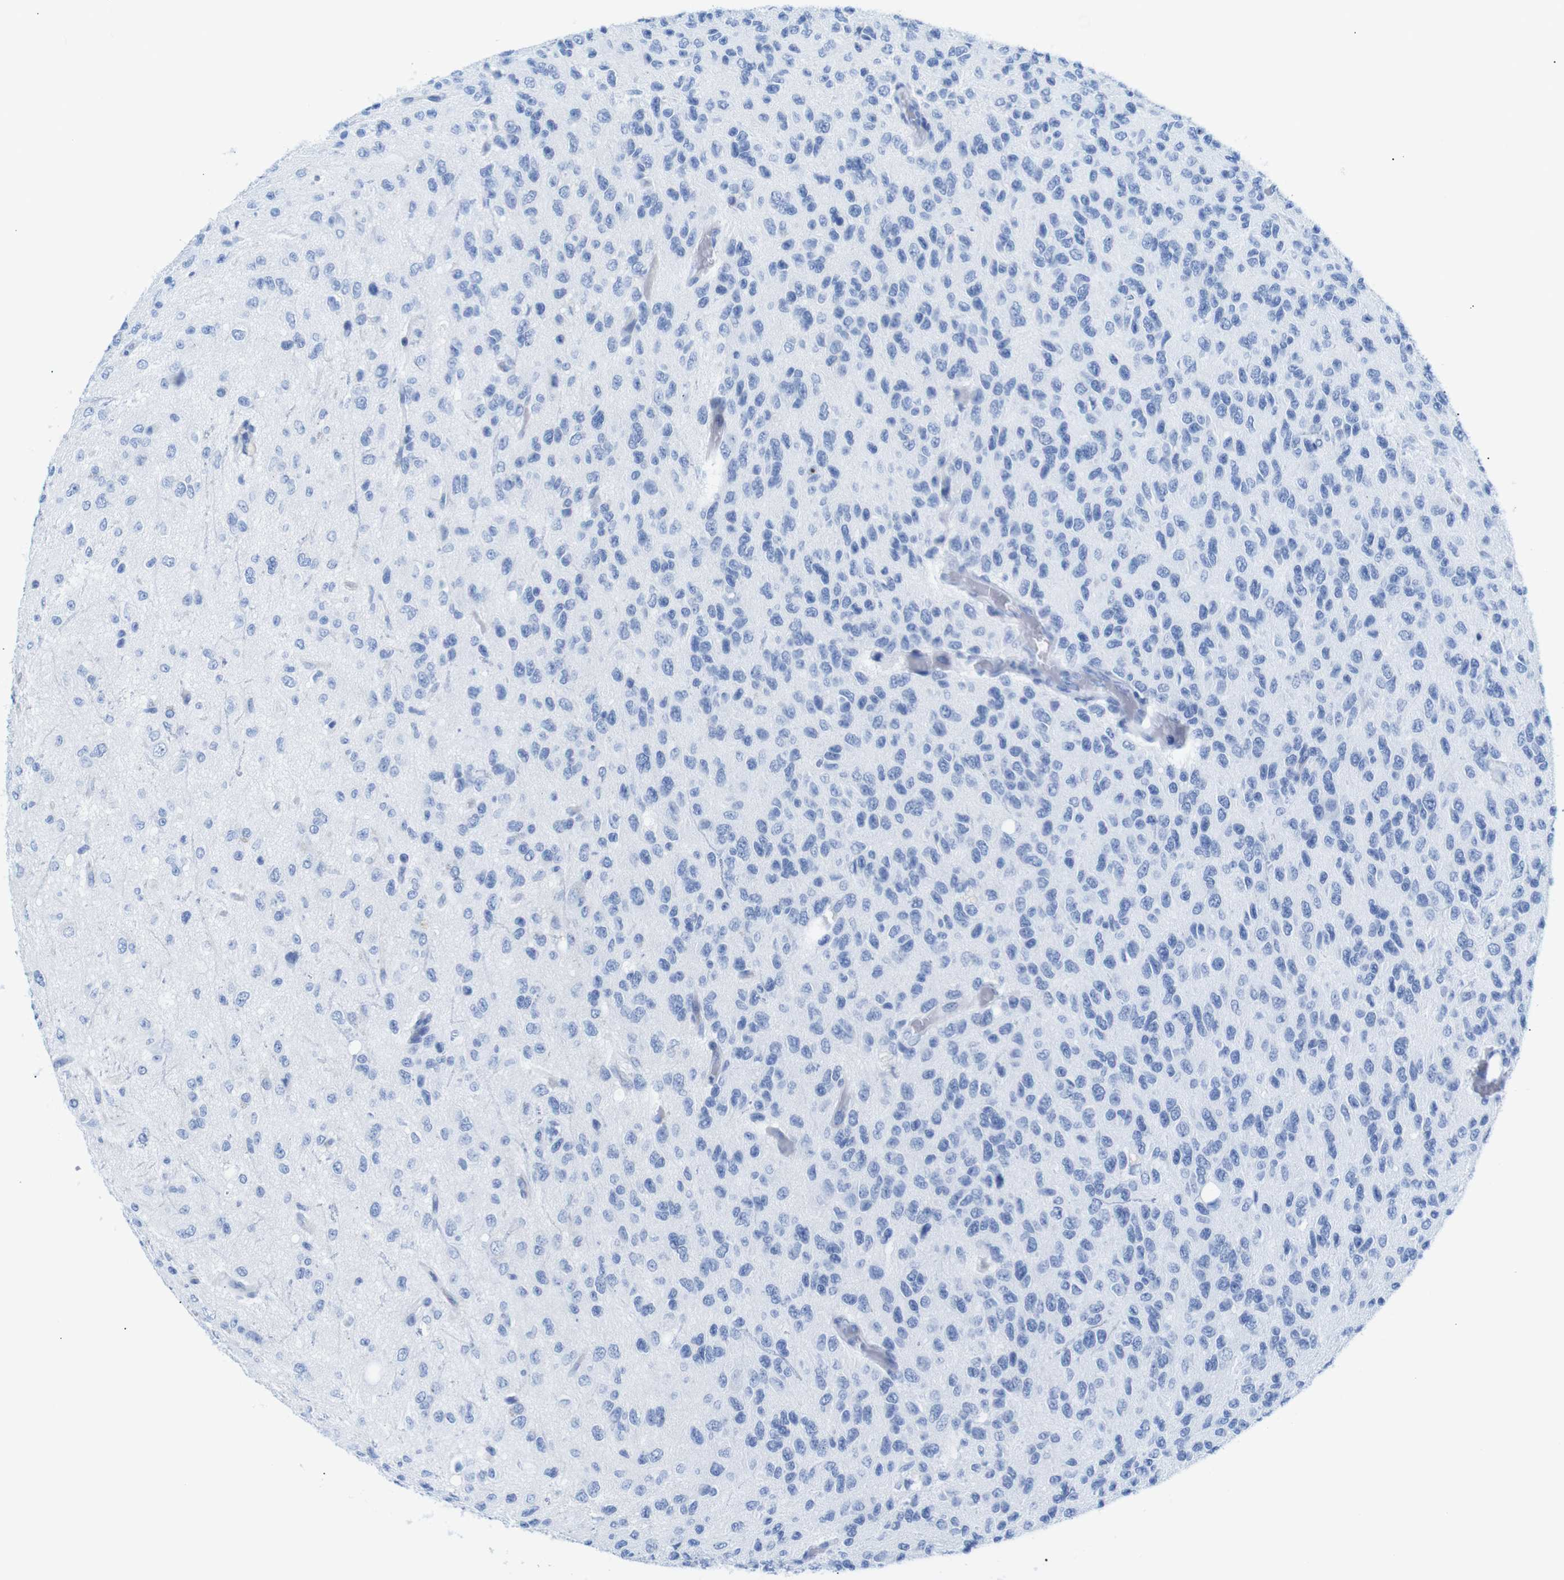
{"staining": {"intensity": "negative", "quantity": "none", "location": "none"}, "tissue": "glioma", "cell_type": "Tumor cells", "image_type": "cancer", "snomed": [{"axis": "morphology", "description": "Glioma, malignant, High grade"}, {"axis": "topography", "description": "pancreas cauda"}], "caption": "The image exhibits no staining of tumor cells in high-grade glioma (malignant). (DAB immunohistochemistry (IHC), high magnification).", "gene": "ERVMER34-1", "patient": {"sex": "male", "age": 60}}